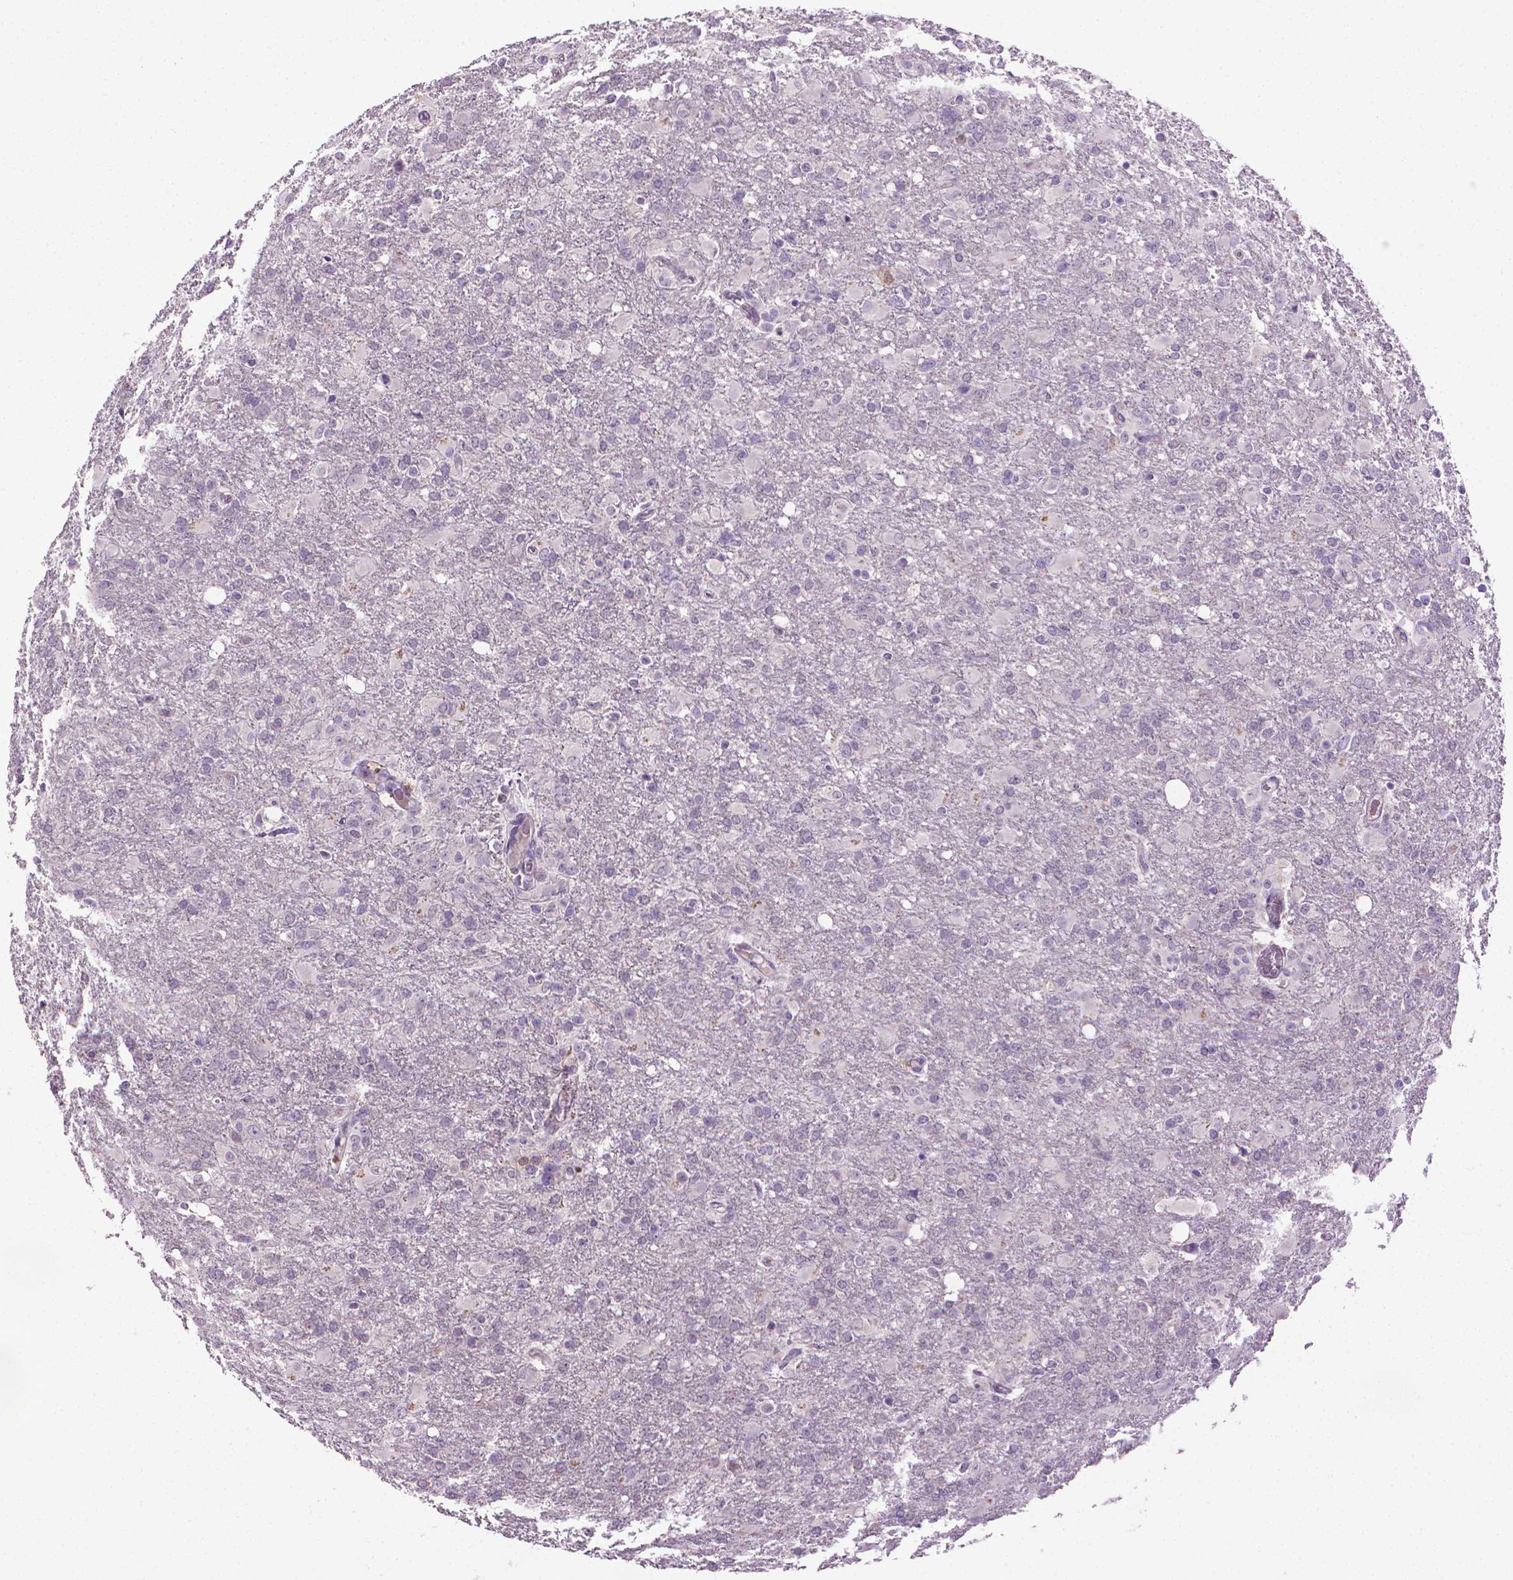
{"staining": {"intensity": "negative", "quantity": "none", "location": "none"}, "tissue": "glioma", "cell_type": "Tumor cells", "image_type": "cancer", "snomed": [{"axis": "morphology", "description": "Glioma, malignant, High grade"}, {"axis": "topography", "description": "Brain"}], "caption": "The image exhibits no staining of tumor cells in glioma.", "gene": "CDKN2D", "patient": {"sex": "male", "age": 68}}